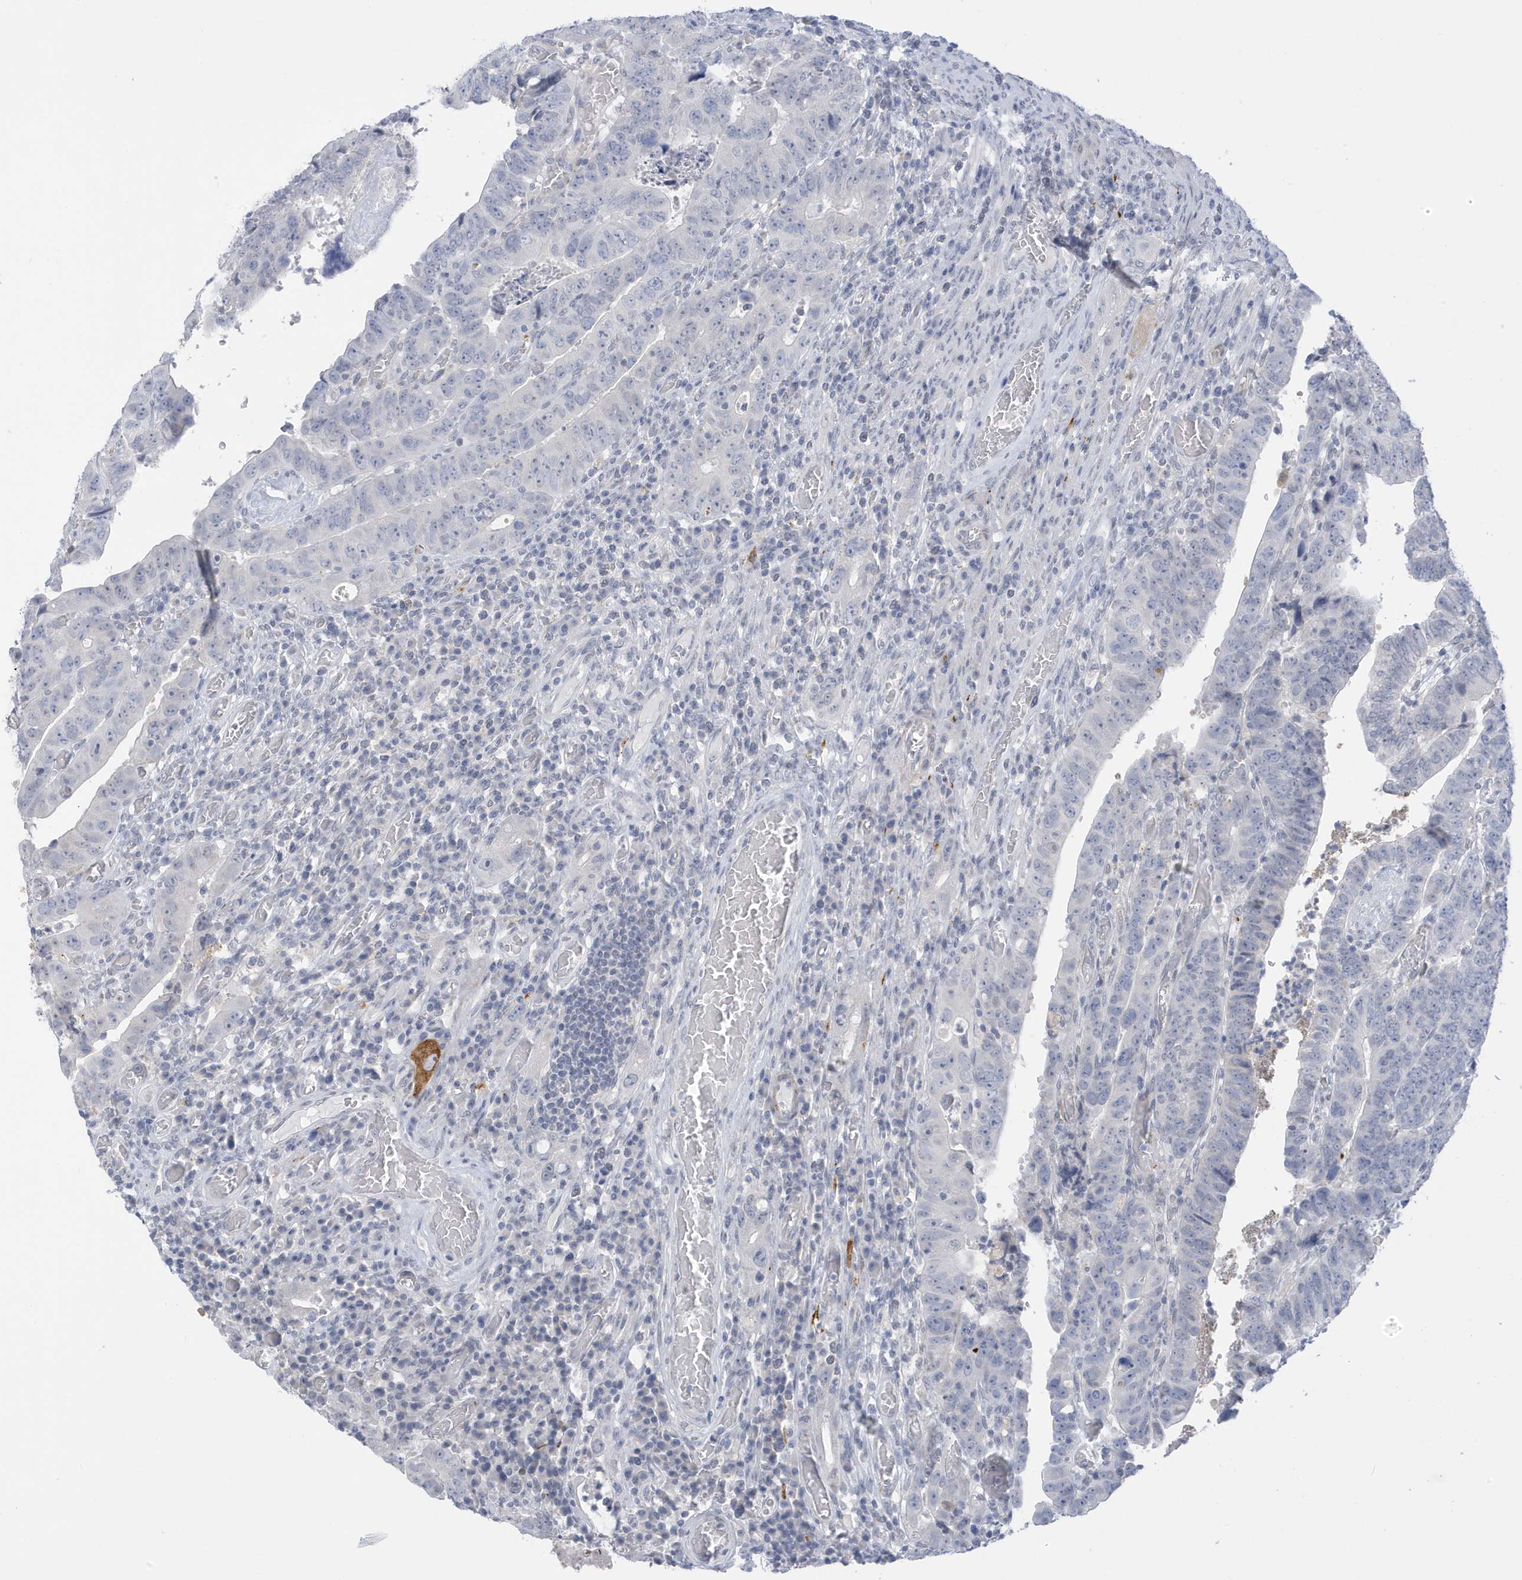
{"staining": {"intensity": "negative", "quantity": "none", "location": "none"}, "tissue": "colorectal cancer", "cell_type": "Tumor cells", "image_type": "cancer", "snomed": [{"axis": "morphology", "description": "Normal tissue, NOS"}, {"axis": "morphology", "description": "Adenocarcinoma, NOS"}, {"axis": "topography", "description": "Rectum"}], "caption": "This is an IHC image of colorectal cancer. There is no staining in tumor cells.", "gene": "PERM1", "patient": {"sex": "female", "age": 65}}